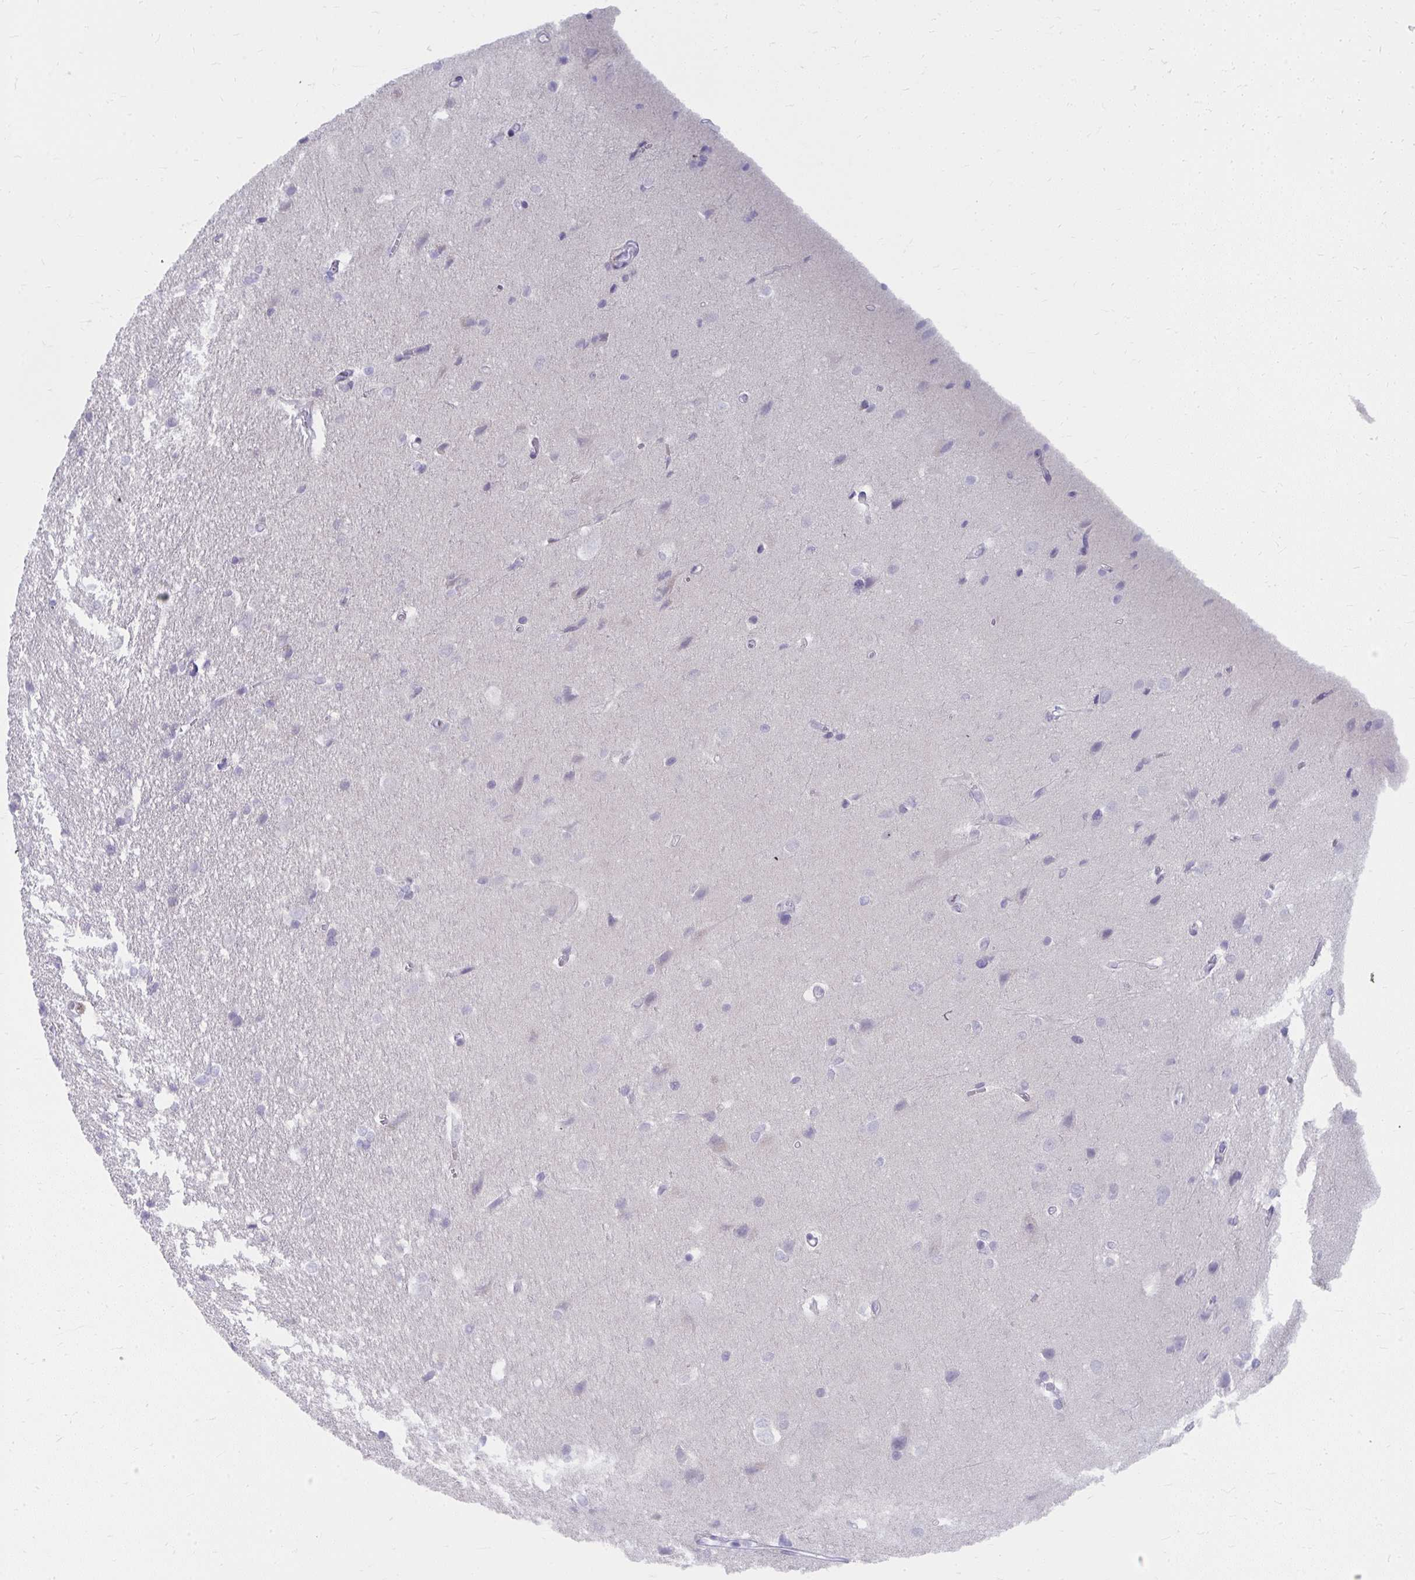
{"staining": {"intensity": "negative", "quantity": "none", "location": "none"}, "tissue": "cerebral cortex", "cell_type": "Endothelial cells", "image_type": "normal", "snomed": [{"axis": "morphology", "description": "Normal tissue, NOS"}, {"axis": "topography", "description": "Cerebral cortex"}], "caption": "Histopathology image shows no significant protein staining in endothelial cells of unremarkable cerebral cortex.", "gene": "UGT3A2", "patient": {"sex": "male", "age": 37}}